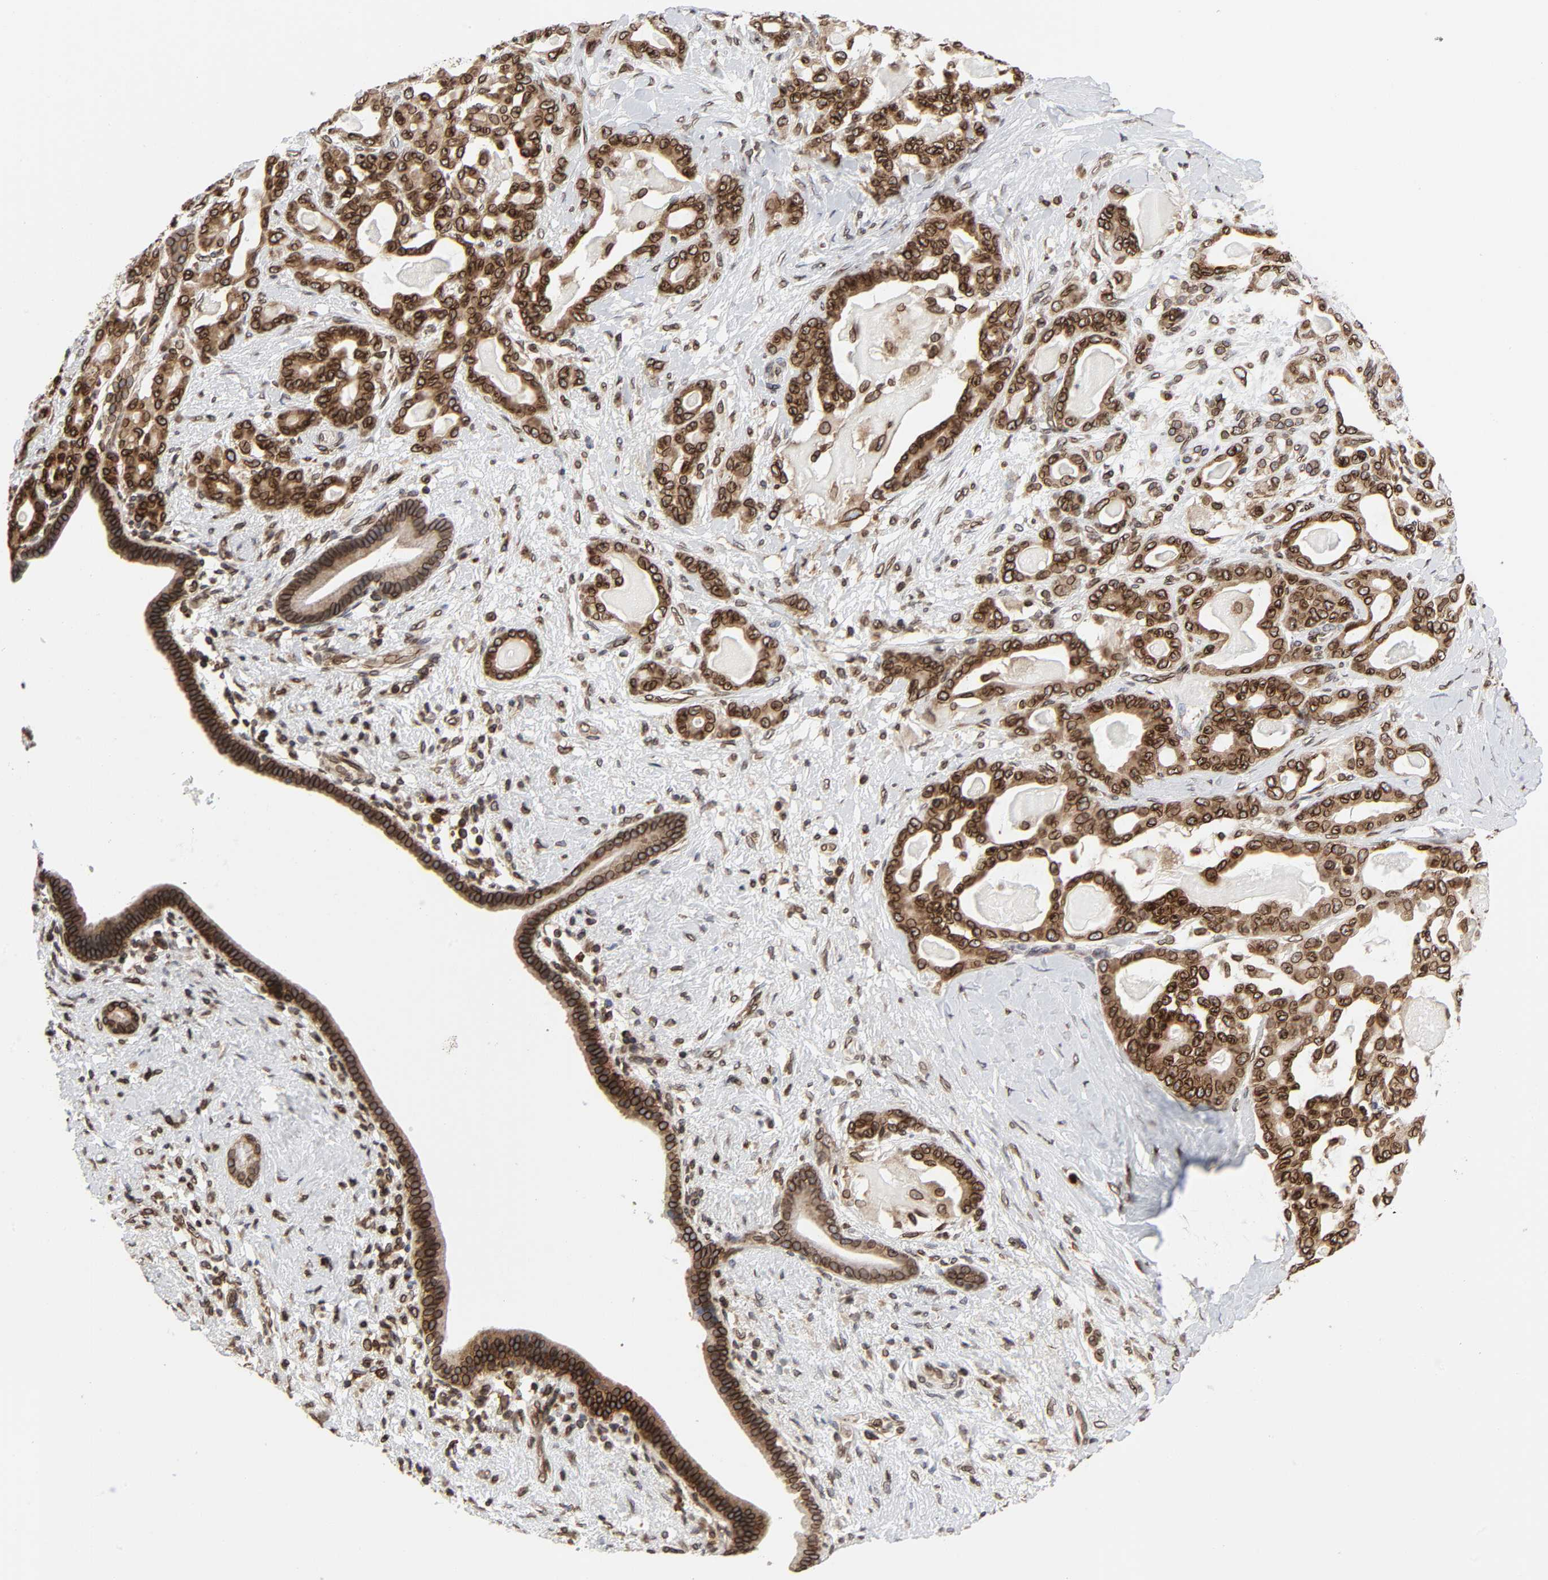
{"staining": {"intensity": "strong", "quantity": ">75%", "location": "cytoplasmic/membranous,nuclear"}, "tissue": "pancreatic cancer", "cell_type": "Tumor cells", "image_type": "cancer", "snomed": [{"axis": "morphology", "description": "Adenocarcinoma, NOS"}, {"axis": "topography", "description": "Pancreas"}], "caption": "Human adenocarcinoma (pancreatic) stained with a protein marker exhibits strong staining in tumor cells.", "gene": "RANGAP1", "patient": {"sex": "male", "age": 63}}